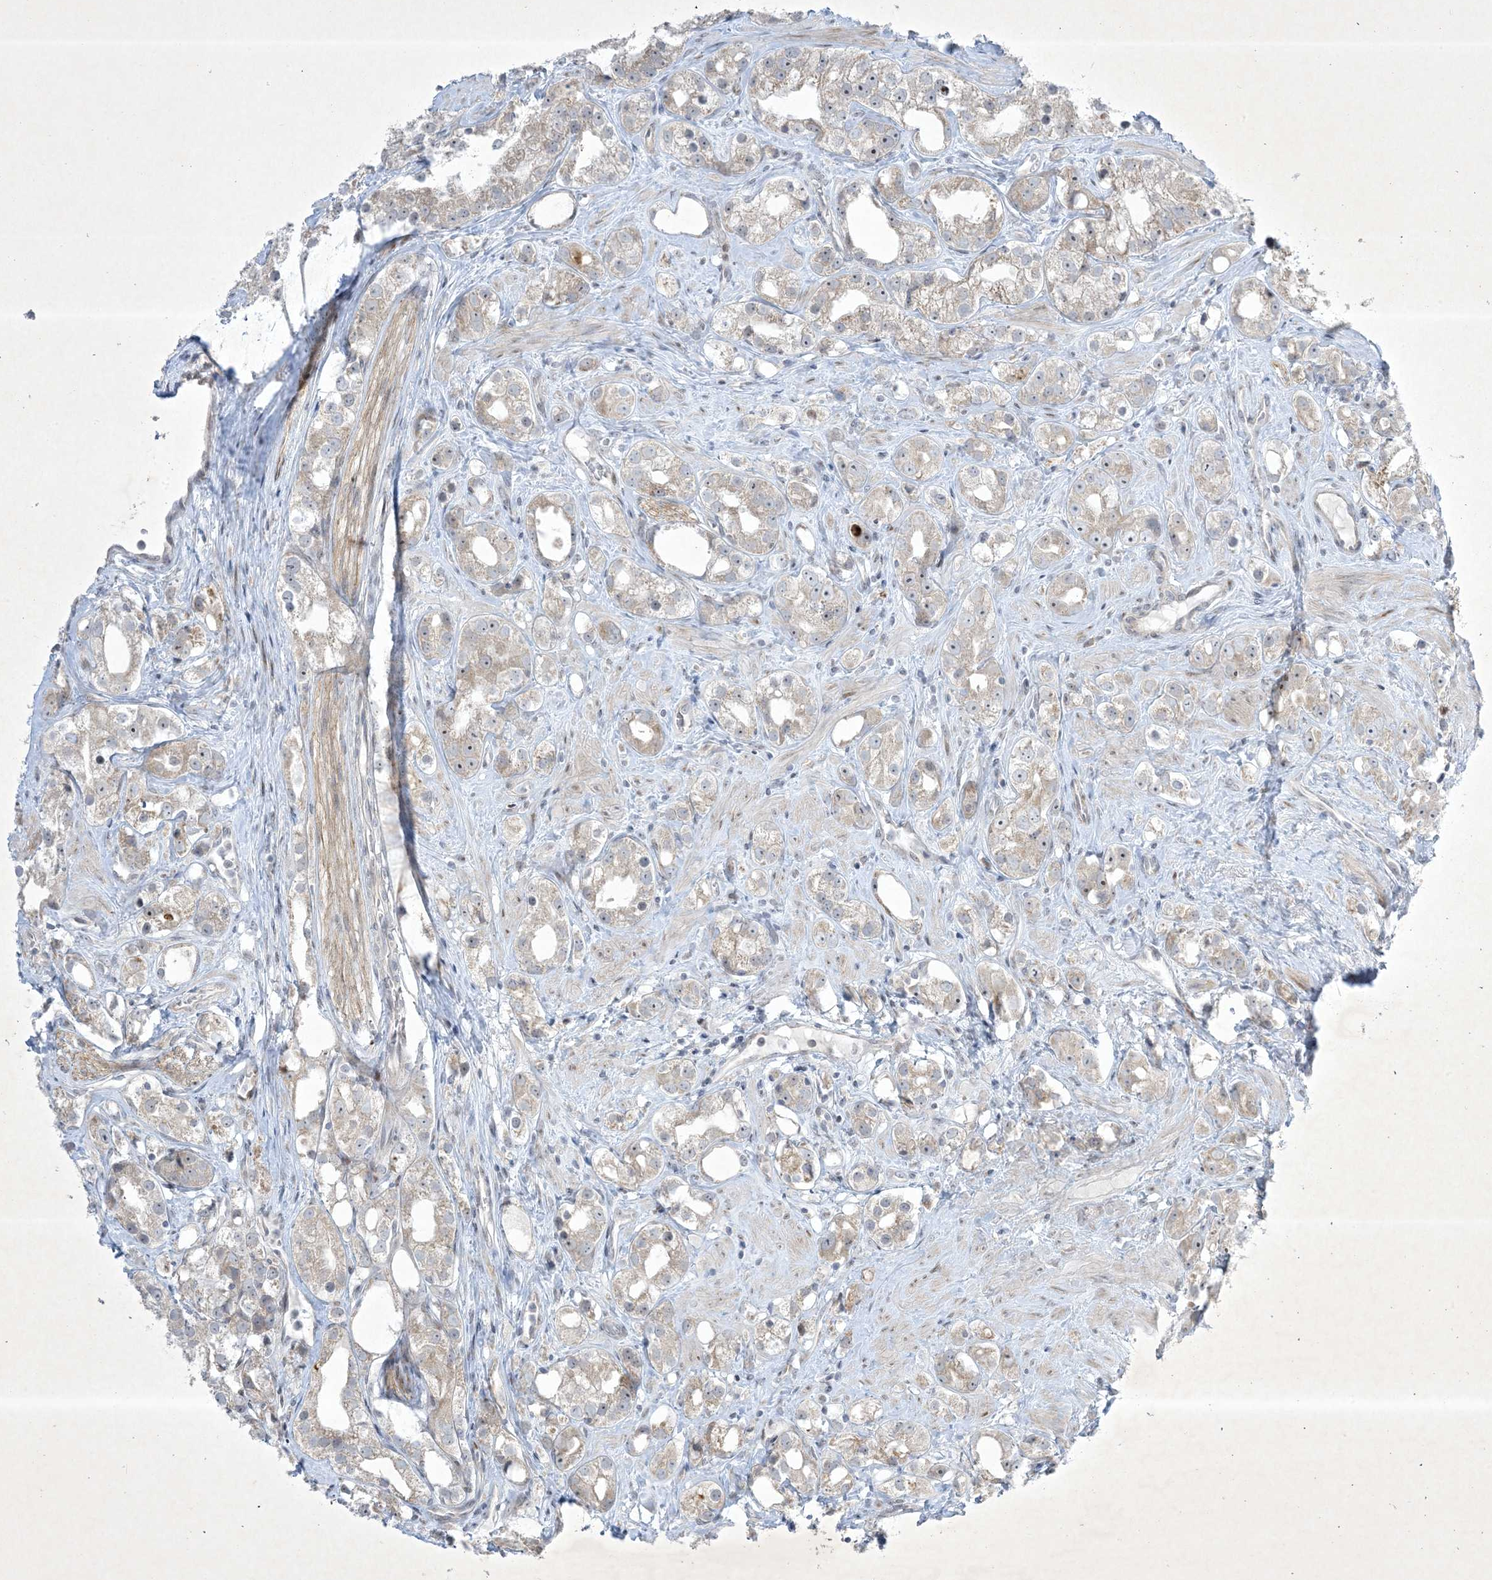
{"staining": {"intensity": "weak", "quantity": "25%-75%", "location": "cytoplasmic/membranous,nuclear"}, "tissue": "prostate cancer", "cell_type": "Tumor cells", "image_type": "cancer", "snomed": [{"axis": "morphology", "description": "Adenocarcinoma, NOS"}, {"axis": "topography", "description": "Prostate"}], "caption": "Immunohistochemistry image of prostate cancer stained for a protein (brown), which reveals low levels of weak cytoplasmic/membranous and nuclear staining in approximately 25%-75% of tumor cells.", "gene": "SOGA3", "patient": {"sex": "male", "age": 79}}